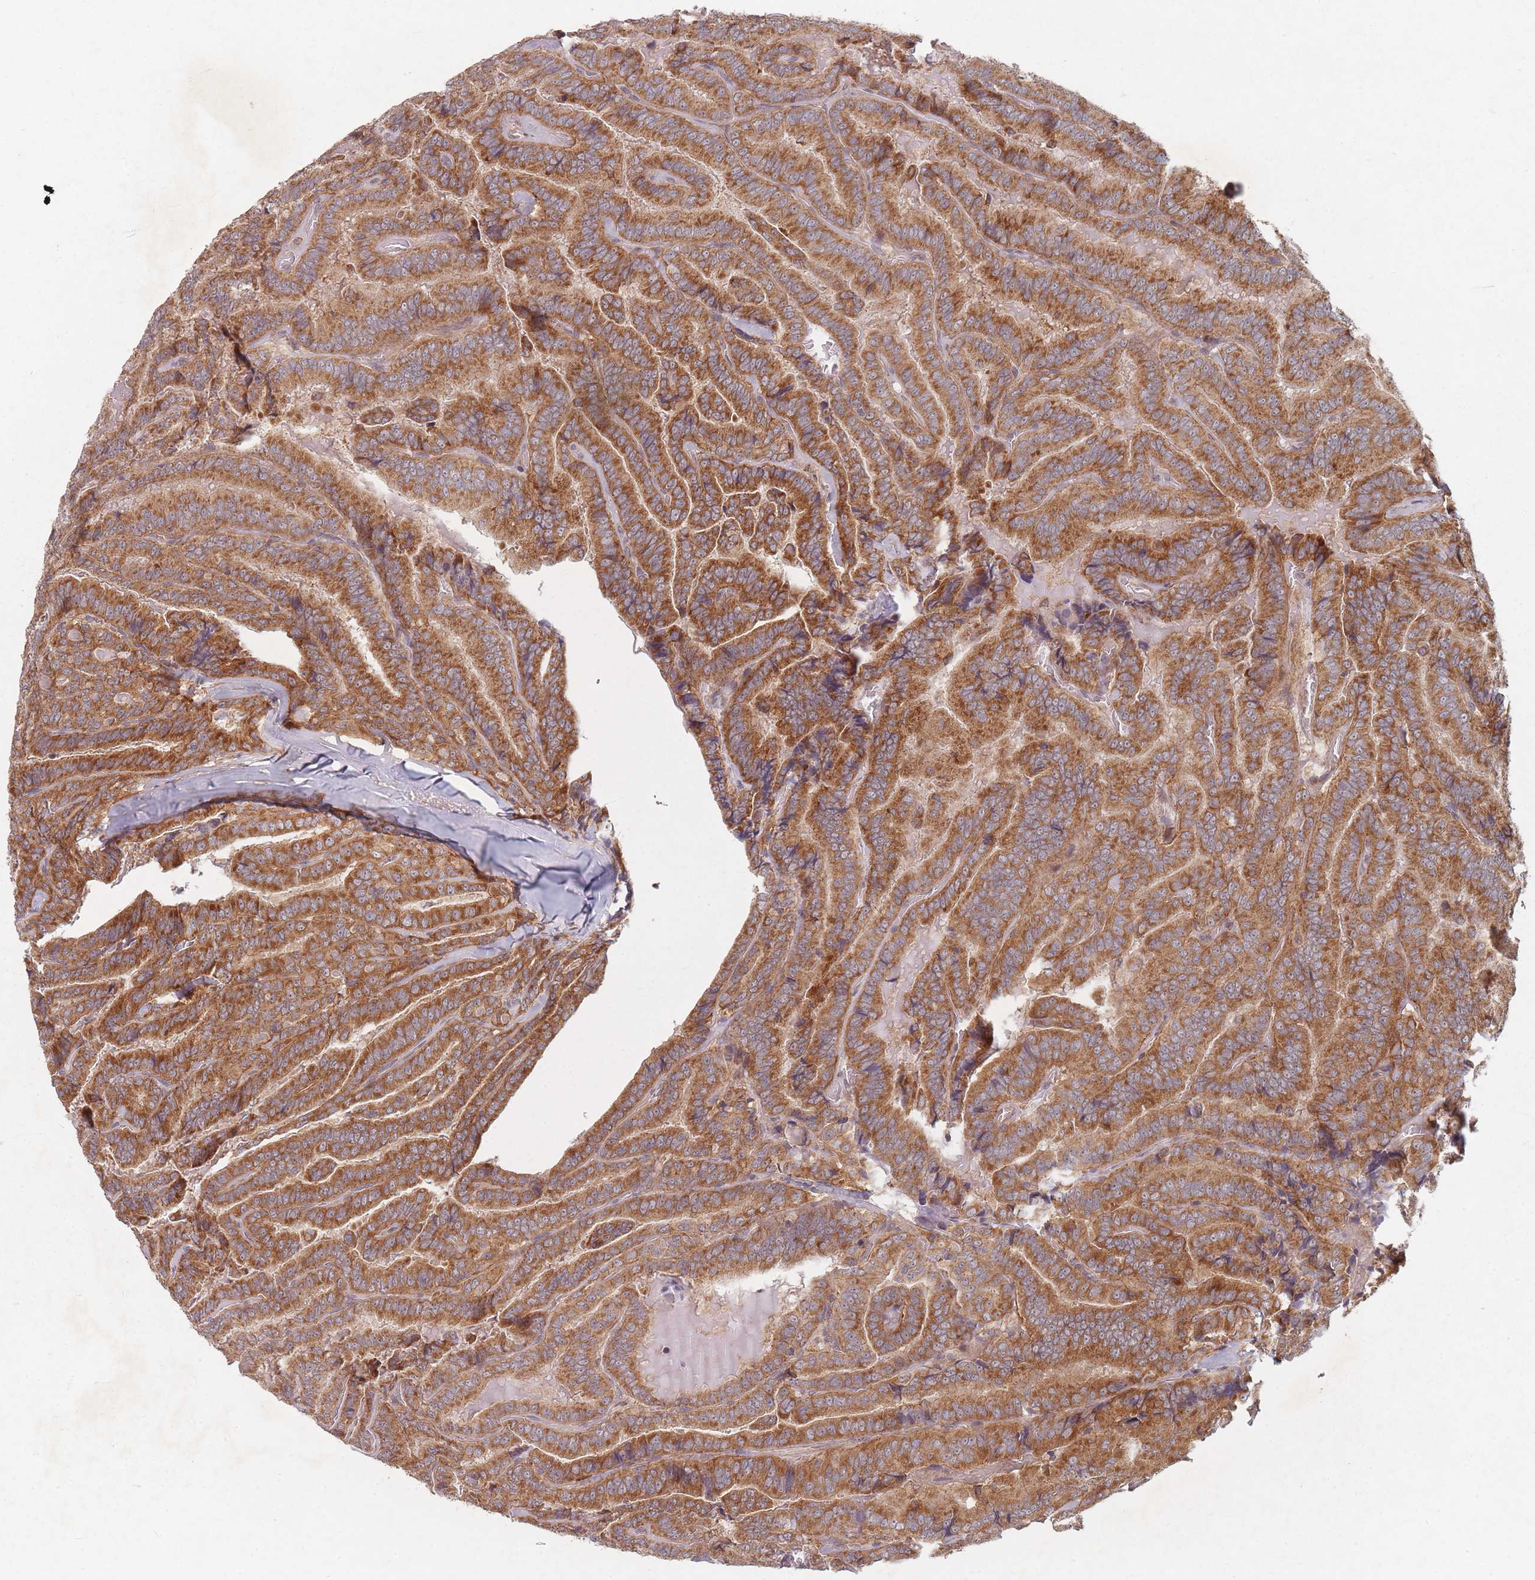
{"staining": {"intensity": "strong", "quantity": ">75%", "location": "cytoplasmic/membranous"}, "tissue": "thyroid cancer", "cell_type": "Tumor cells", "image_type": "cancer", "snomed": [{"axis": "morphology", "description": "Papillary adenocarcinoma, NOS"}, {"axis": "topography", "description": "Thyroid gland"}], "caption": "Protein staining exhibits strong cytoplasmic/membranous expression in about >75% of tumor cells in thyroid cancer (papillary adenocarcinoma). The staining was performed using DAB to visualize the protein expression in brown, while the nuclei were stained in blue with hematoxylin (Magnification: 20x).", "gene": "RADX", "patient": {"sex": "male", "age": 61}}